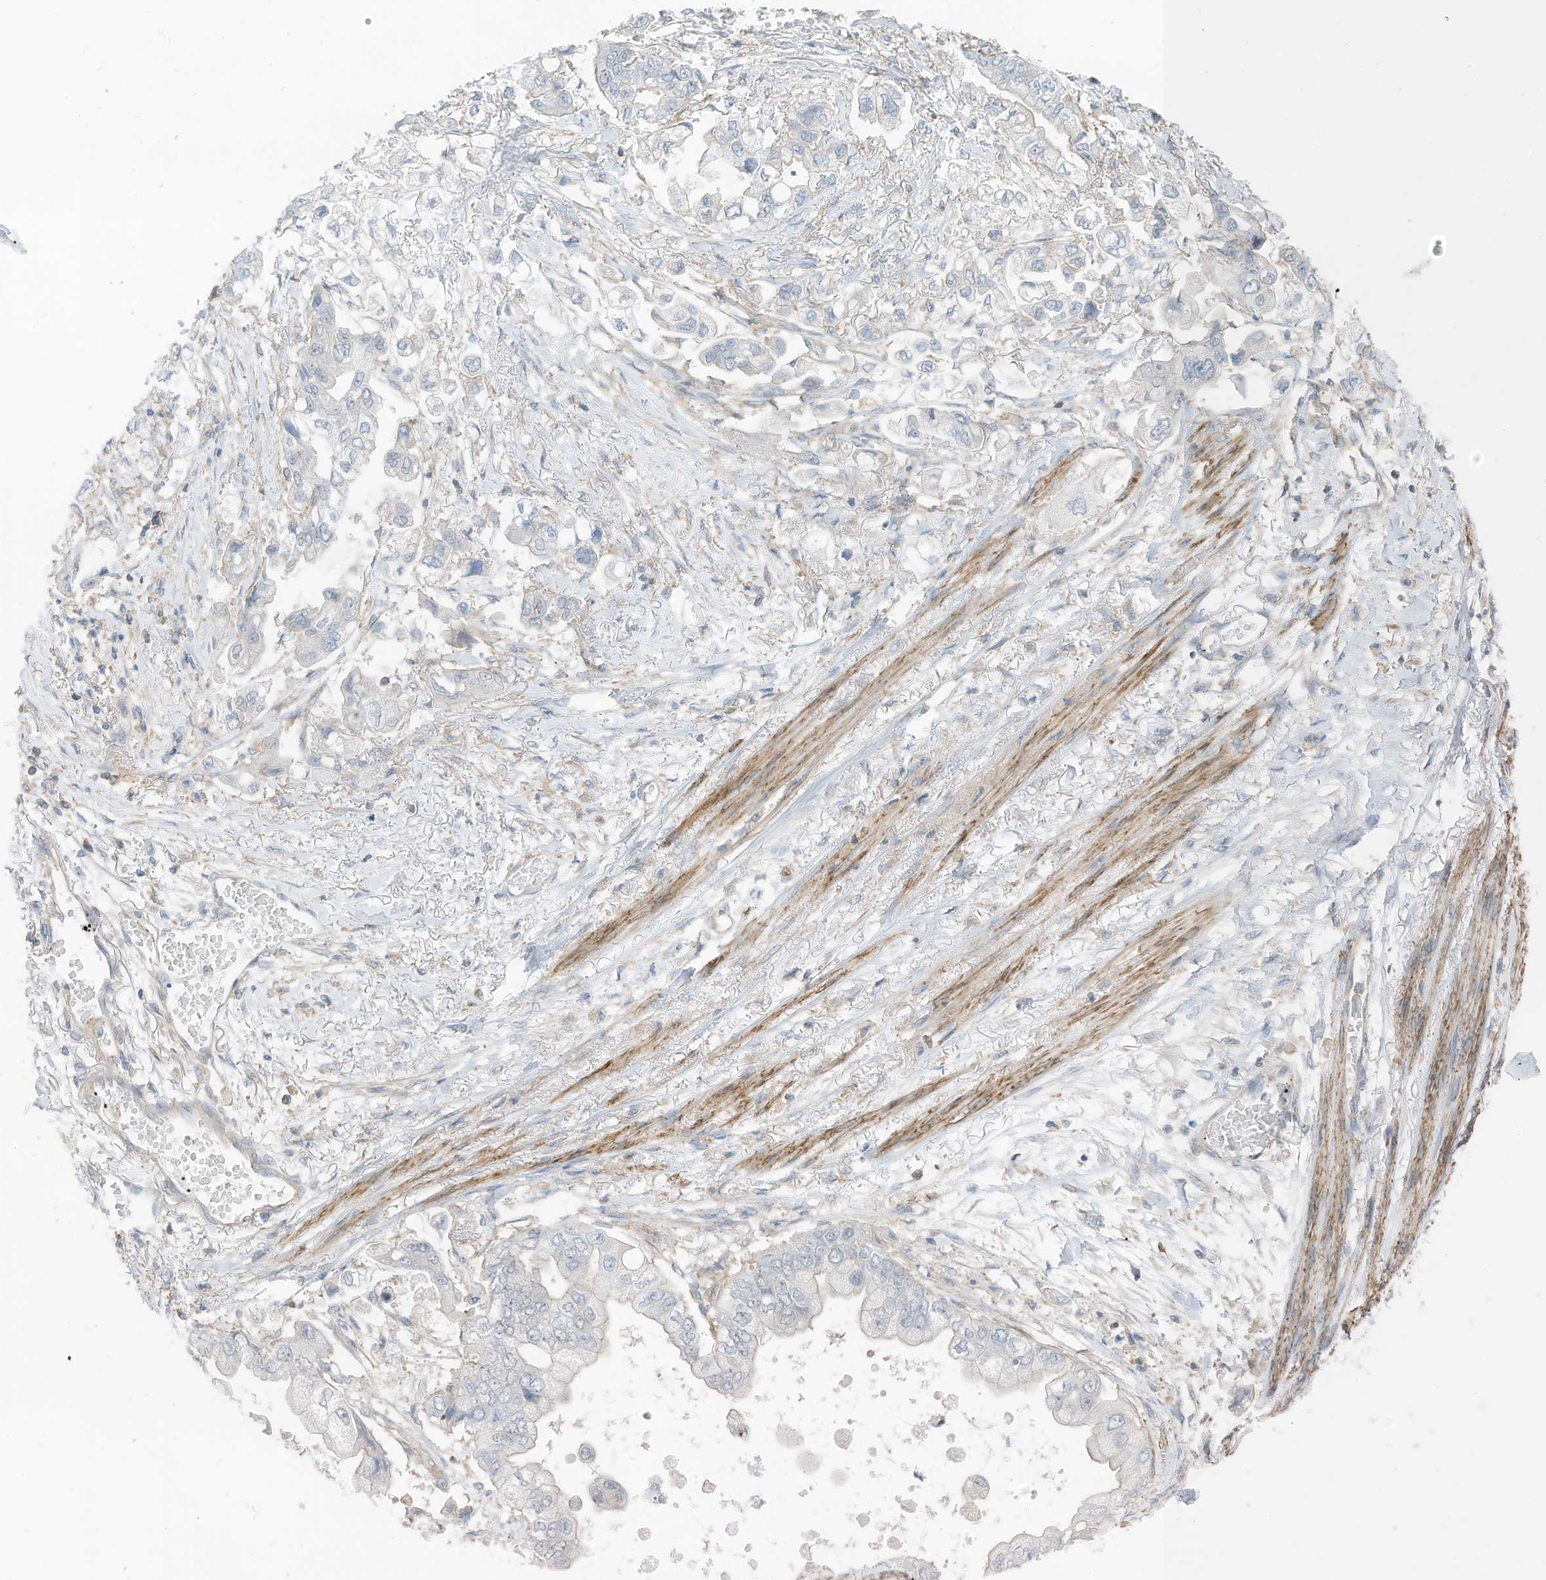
{"staining": {"intensity": "negative", "quantity": "none", "location": "none"}, "tissue": "stomach cancer", "cell_type": "Tumor cells", "image_type": "cancer", "snomed": [{"axis": "morphology", "description": "Adenocarcinoma, NOS"}, {"axis": "topography", "description": "Stomach"}], "caption": "An image of human stomach adenocarcinoma is negative for staining in tumor cells.", "gene": "ZNF846", "patient": {"sex": "male", "age": 62}}